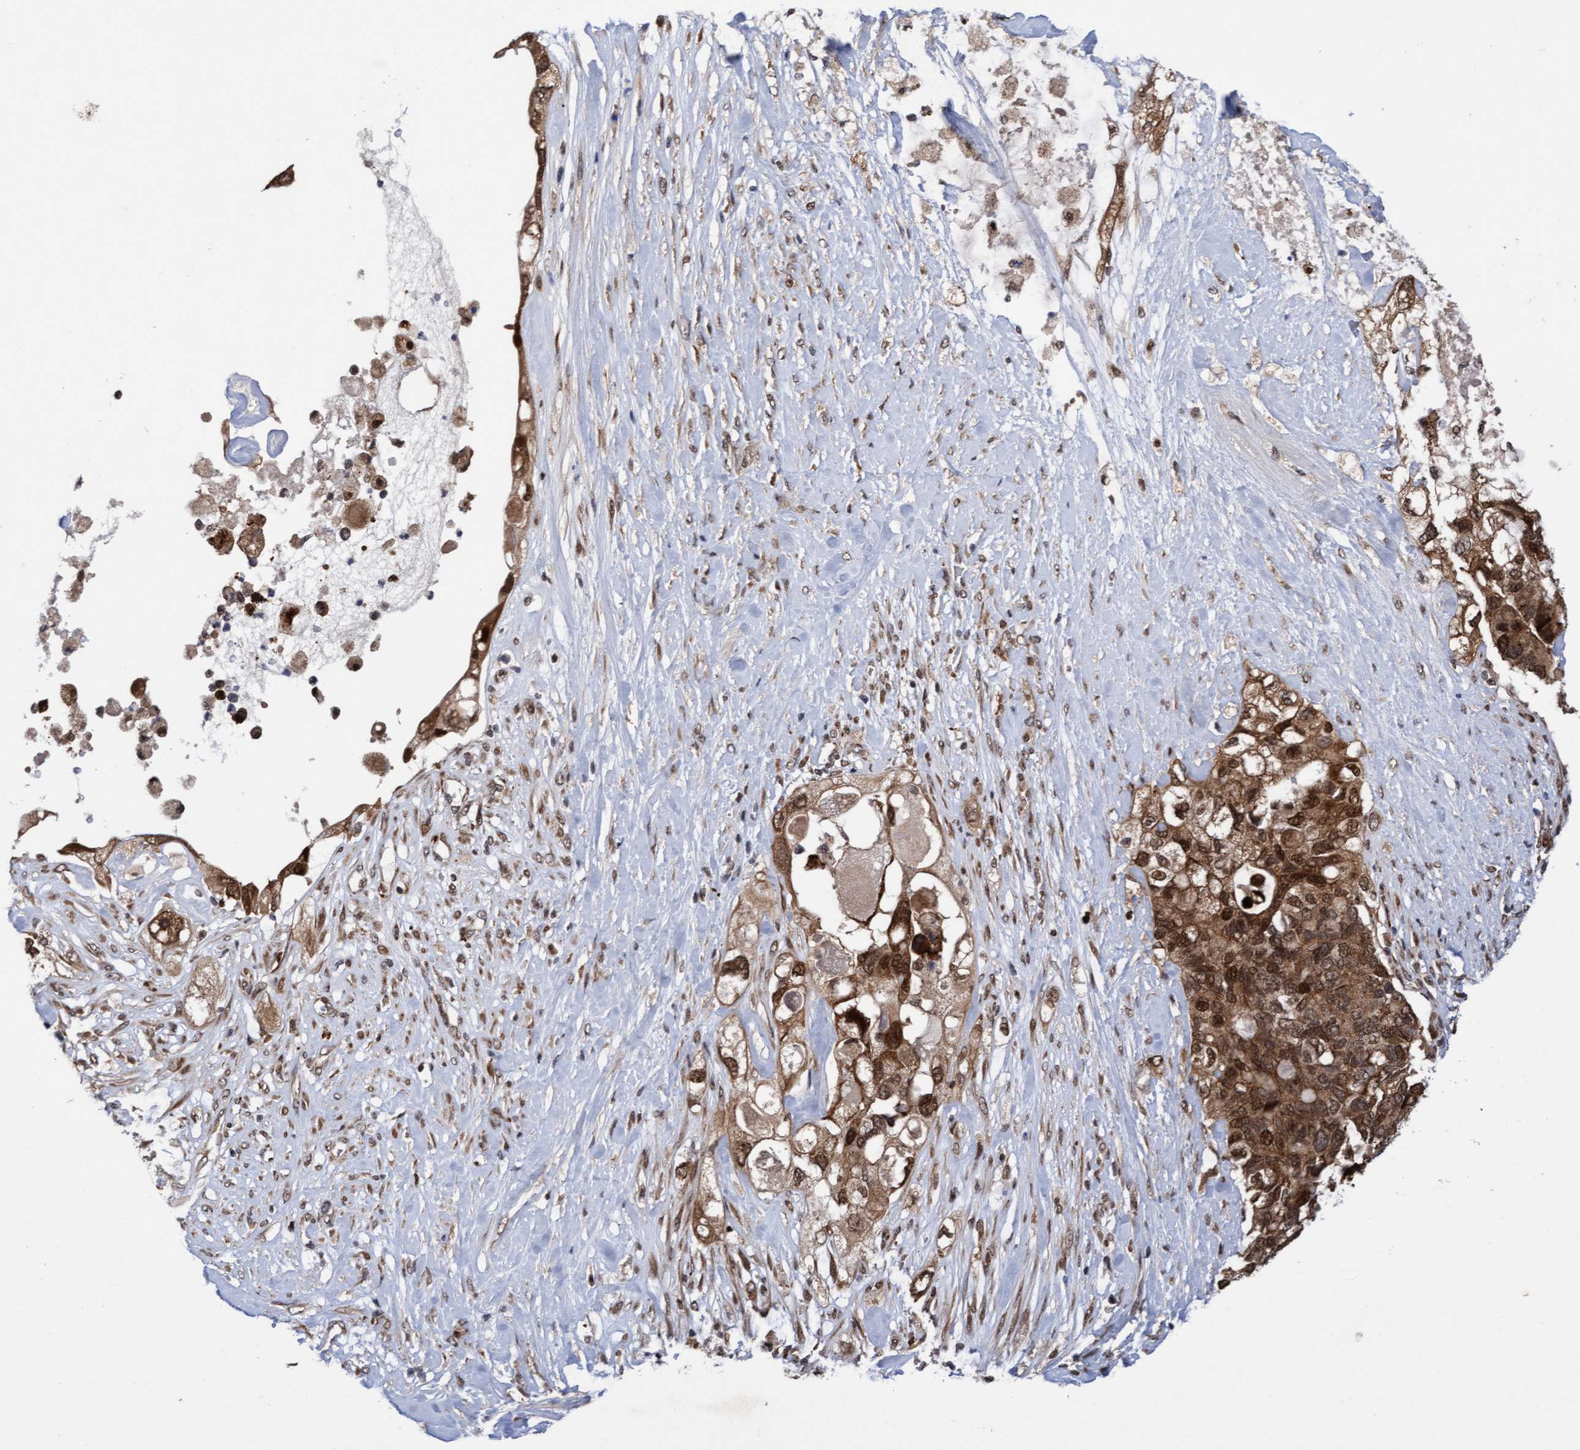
{"staining": {"intensity": "strong", "quantity": ">75%", "location": "cytoplasmic/membranous,nuclear"}, "tissue": "pancreatic cancer", "cell_type": "Tumor cells", "image_type": "cancer", "snomed": [{"axis": "morphology", "description": "Adenocarcinoma, NOS"}, {"axis": "topography", "description": "Pancreas"}], "caption": "Immunohistochemical staining of human pancreatic cancer displays high levels of strong cytoplasmic/membranous and nuclear positivity in approximately >75% of tumor cells.", "gene": "TANC2", "patient": {"sex": "female", "age": 56}}